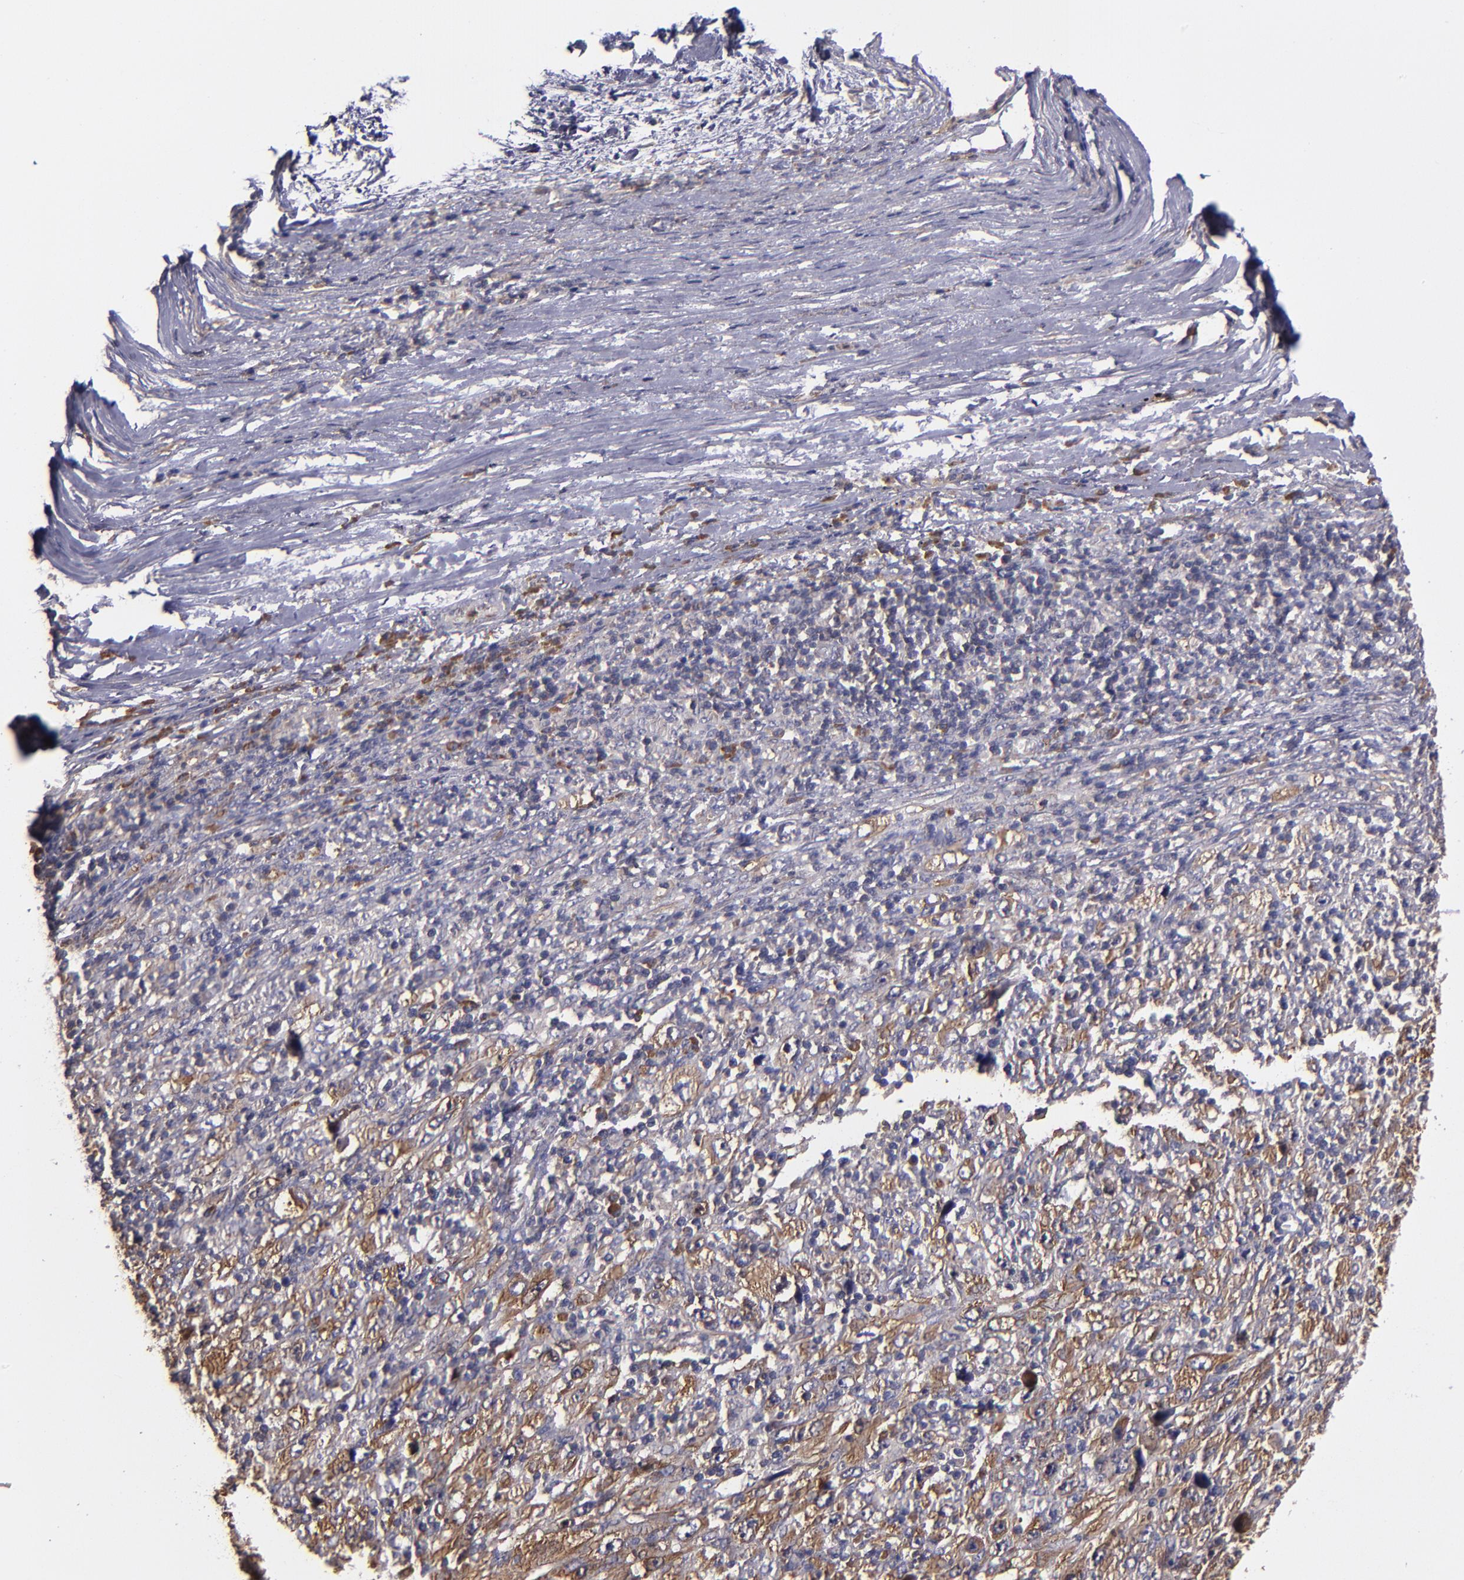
{"staining": {"intensity": "moderate", "quantity": "25%-75%", "location": "cytoplasmic/membranous"}, "tissue": "melanoma", "cell_type": "Tumor cells", "image_type": "cancer", "snomed": [{"axis": "morphology", "description": "Malignant melanoma, Metastatic site"}, {"axis": "topography", "description": "Skin"}], "caption": "Moderate cytoplasmic/membranous expression for a protein is present in approximately 25%-75% of tumor cells of malignant melanoma (metastatic site) using IHC.", "gene": "CARS1", "patient": {"sex": "female", "age": 56}}